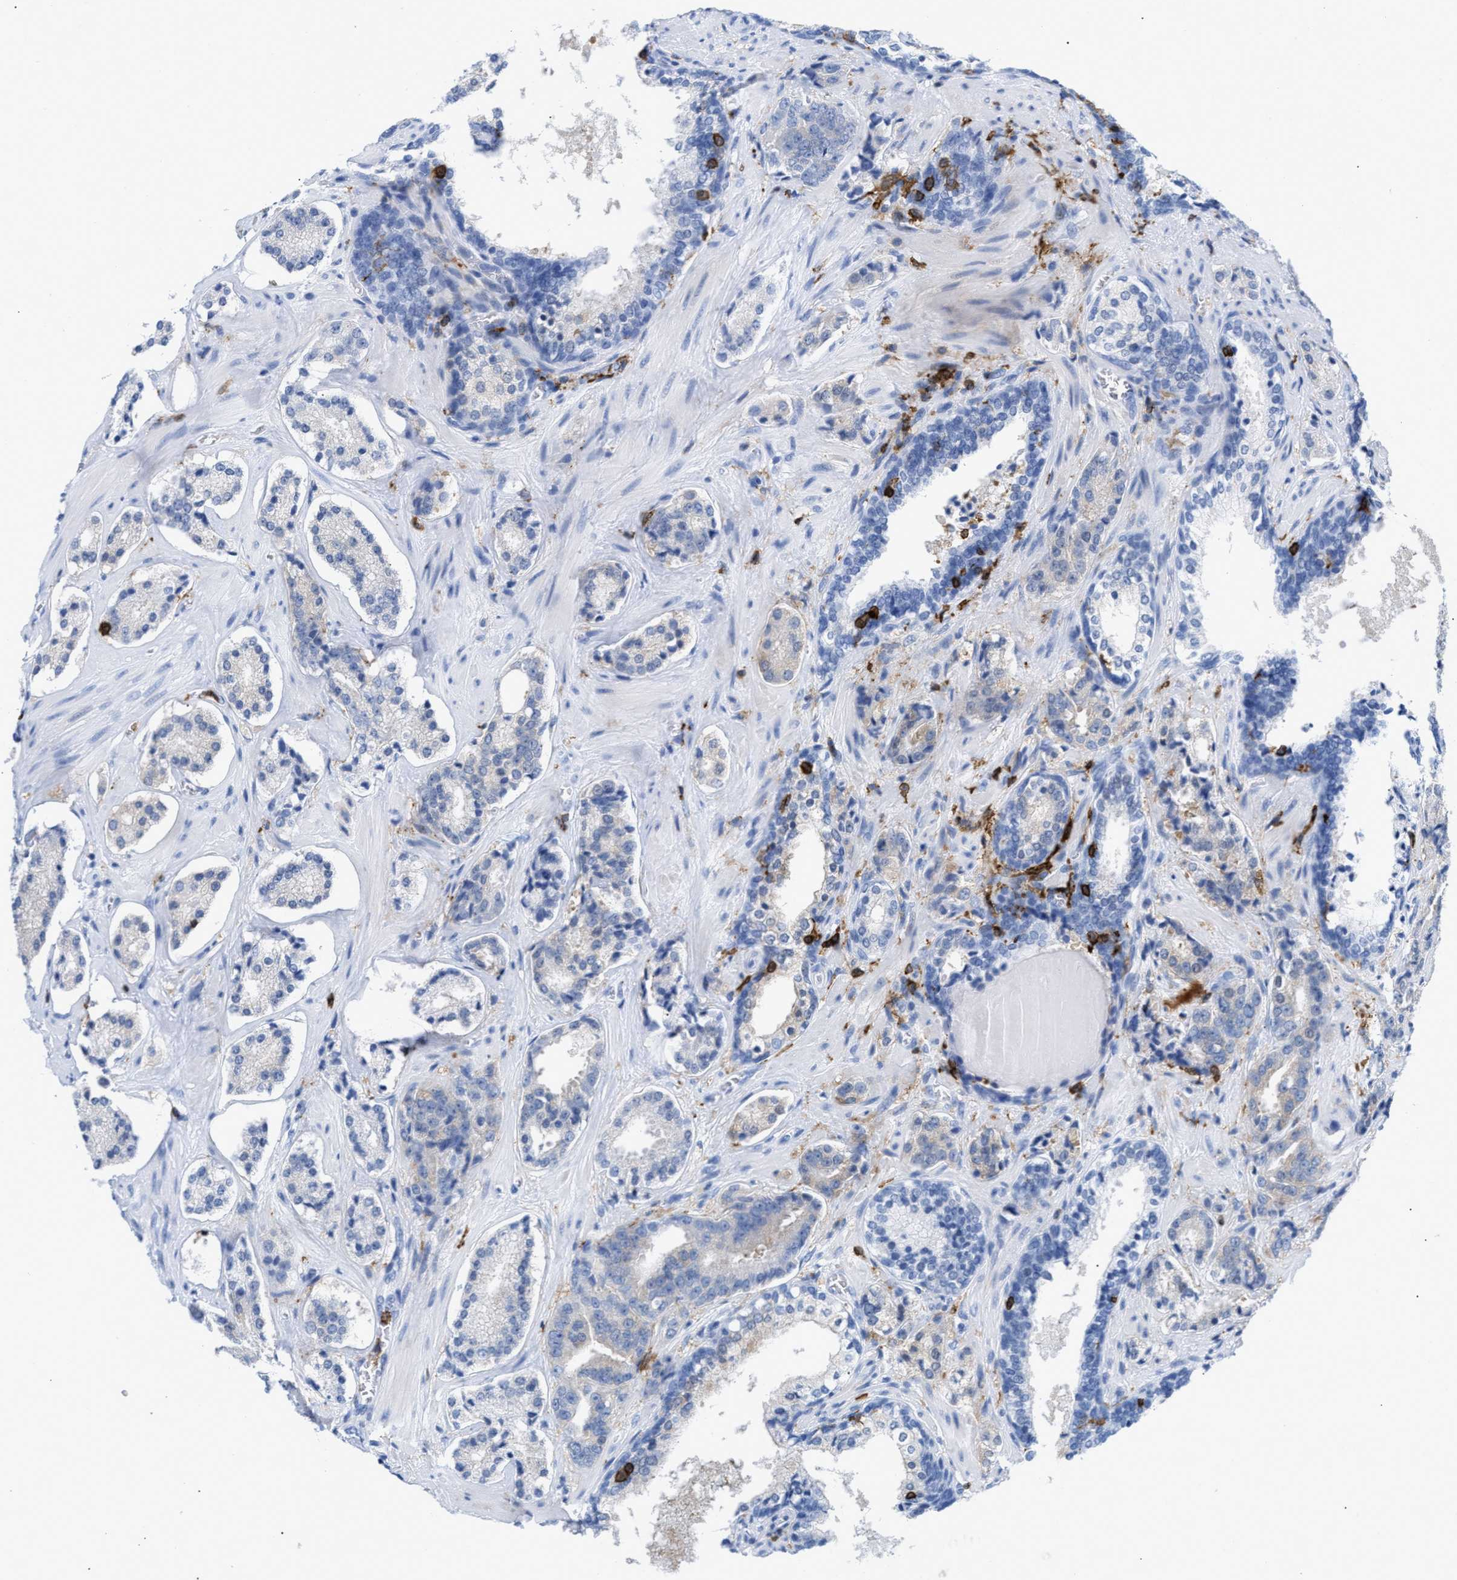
{"staining": {"intensity": "negative", "quantity": "none", "location": "none"}, "tissue": "prostate cancer", "cell_type": "Tumor cells", "image_type": "cancer", "snomed": [{"axis": "morphology", "description": "Adenocarcinoma, High grade"}, {"axis": "topography", "description": "Prostate"}], "caption": "IHC of human prostate adenocarcinoma (high-grade) reveals no positivity in tumor cells. (DAB (3,3'-diaminobenzidine) IHC, high magnification).", "gene": "LCP1", "patient": {"sex": "male", "age": 60}}